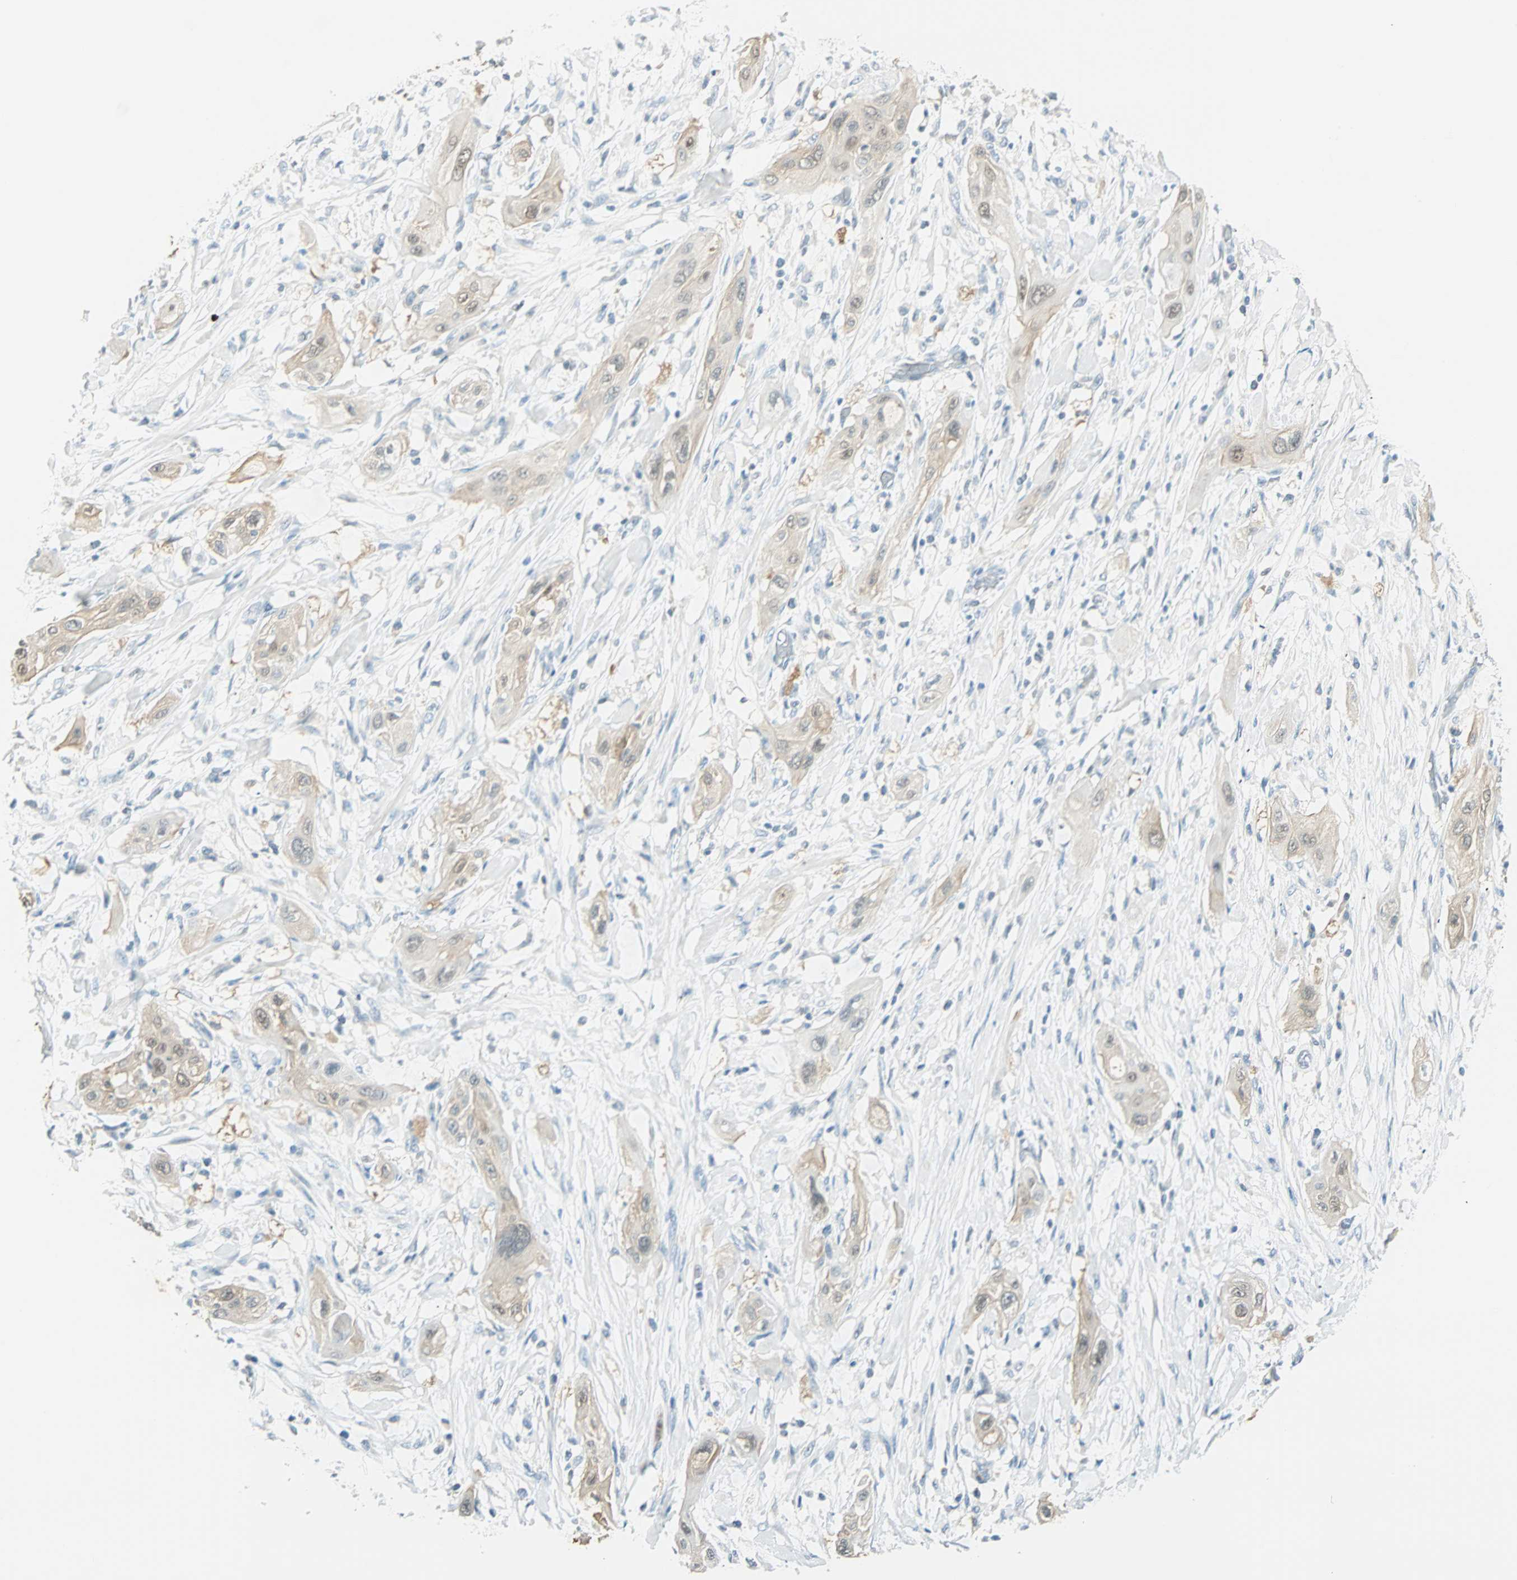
{"staining": {"intensity": "moderate", "quantity": ">75%", "location": "cytoplasmic/membranous,nuclear"}, "tissue": "lung cancer", "cell_type": "Tumor cells", "image_type": "cancer", "snomed": [{"axis": "morphology", "description": "Squamous cell carcinoma, NOS"}, {"axis": "topography", "description": "Lung"}], "caption": "Lung cancer (squamous cell carcinoma) was stained to show a protein in brown. There is medium levels of moderate cytoplasmic/membranous and nuclear positivity in about >75% of tumor cells.", "gene": "S100A1", "patient": {"sex": "female", "age": 47}}